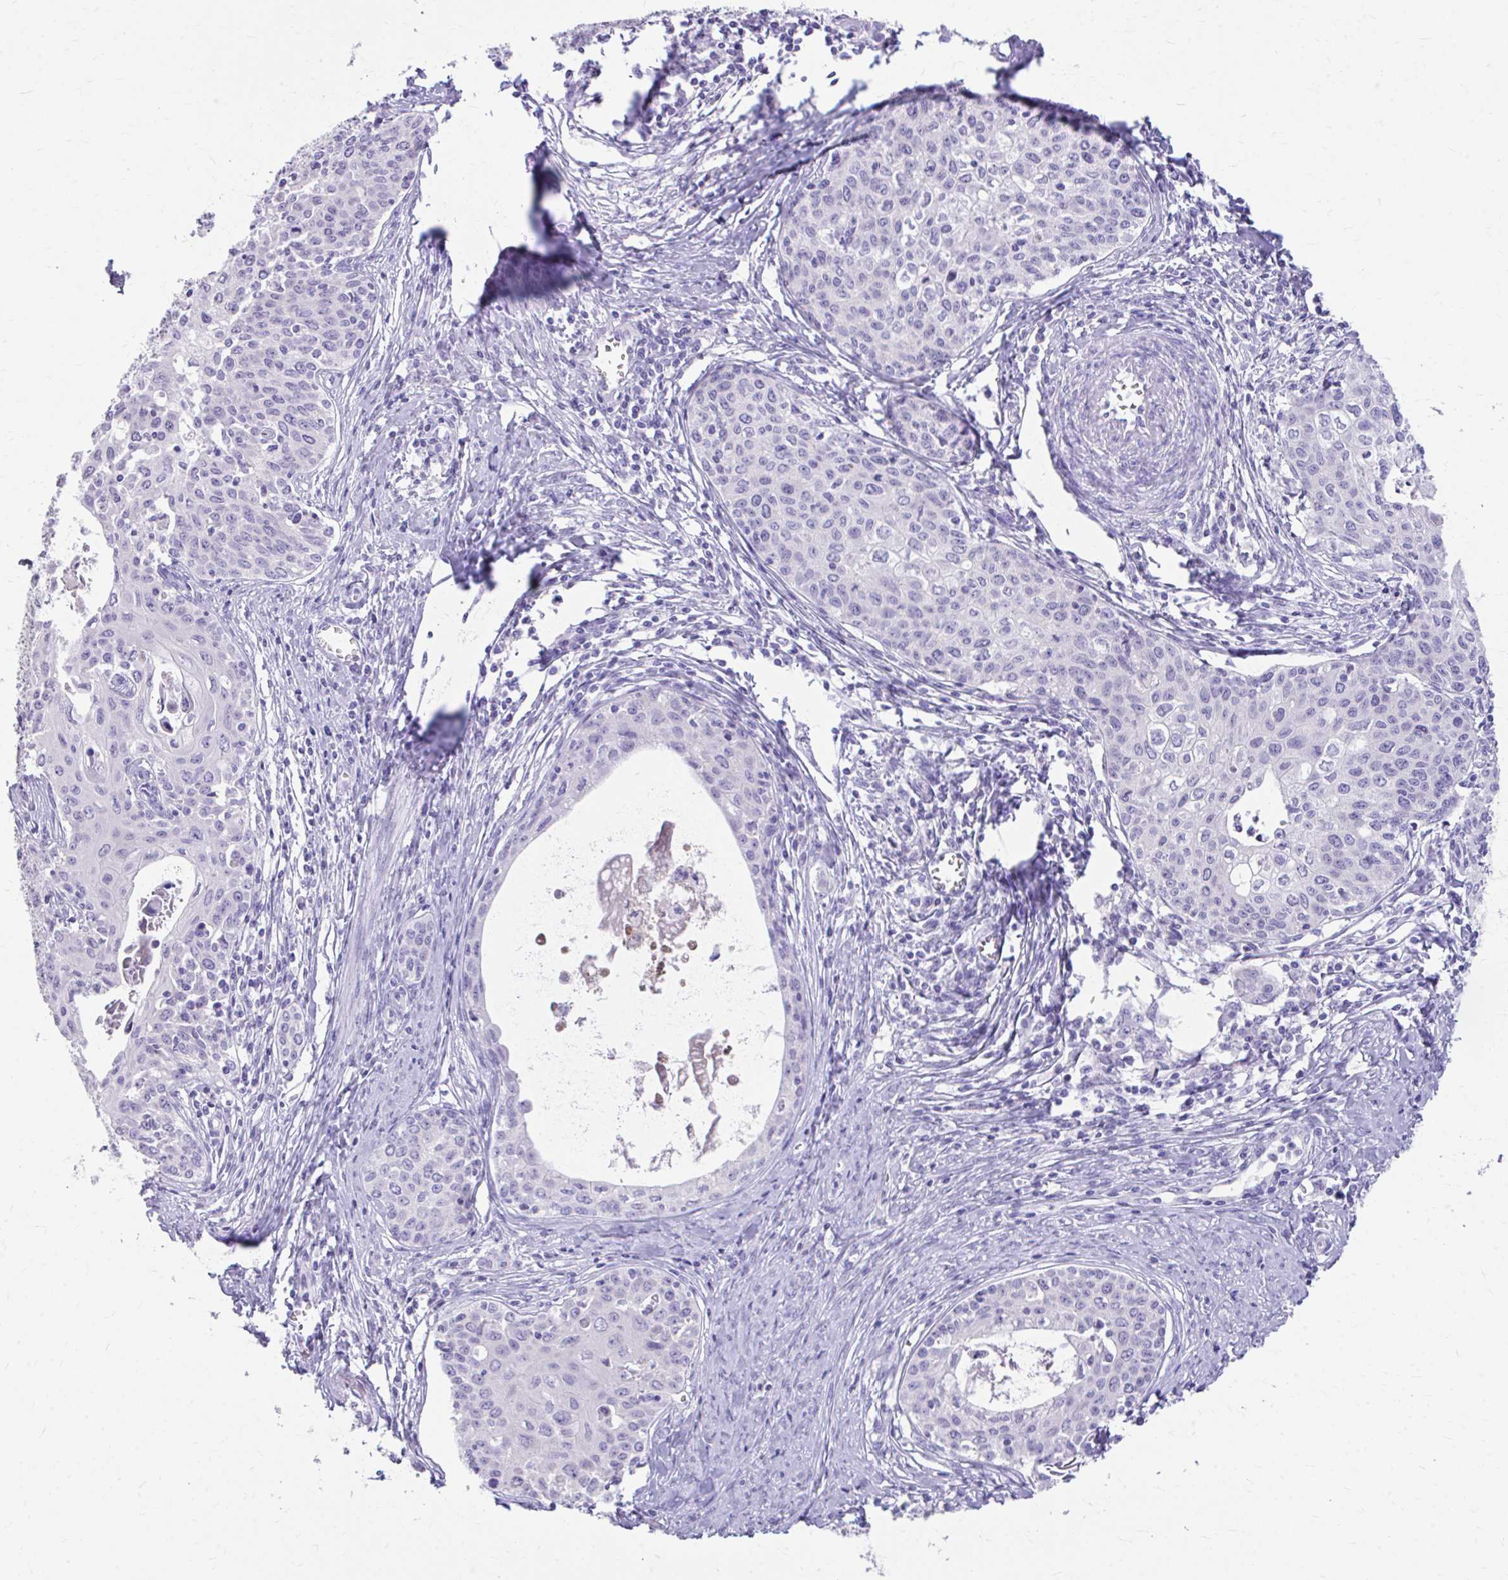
{"staining": {"intensity": "negative", "quantity": "none", "location": "none"}, "tissue": "cervical cancer", "cell_type": "Tumor cells", "image_type": "cancer", "snomed": [{"axis": "morphology", "description": "Squamous cell carcinoma, NOS"}, {"axis": "morphology", "description": "Adenocarcinoma, NOS"}, {"axis": "topography", "description": "Cervix"}], "caption": "Immunohistochemistry (IHC) image of neoplastic tissue: human cervical adenocarcinoma stained with DAB demonstrates no significant protein positivity in tumor cells.", "gene": "CFH", "patient": {"sex": "female", "age": 52}}